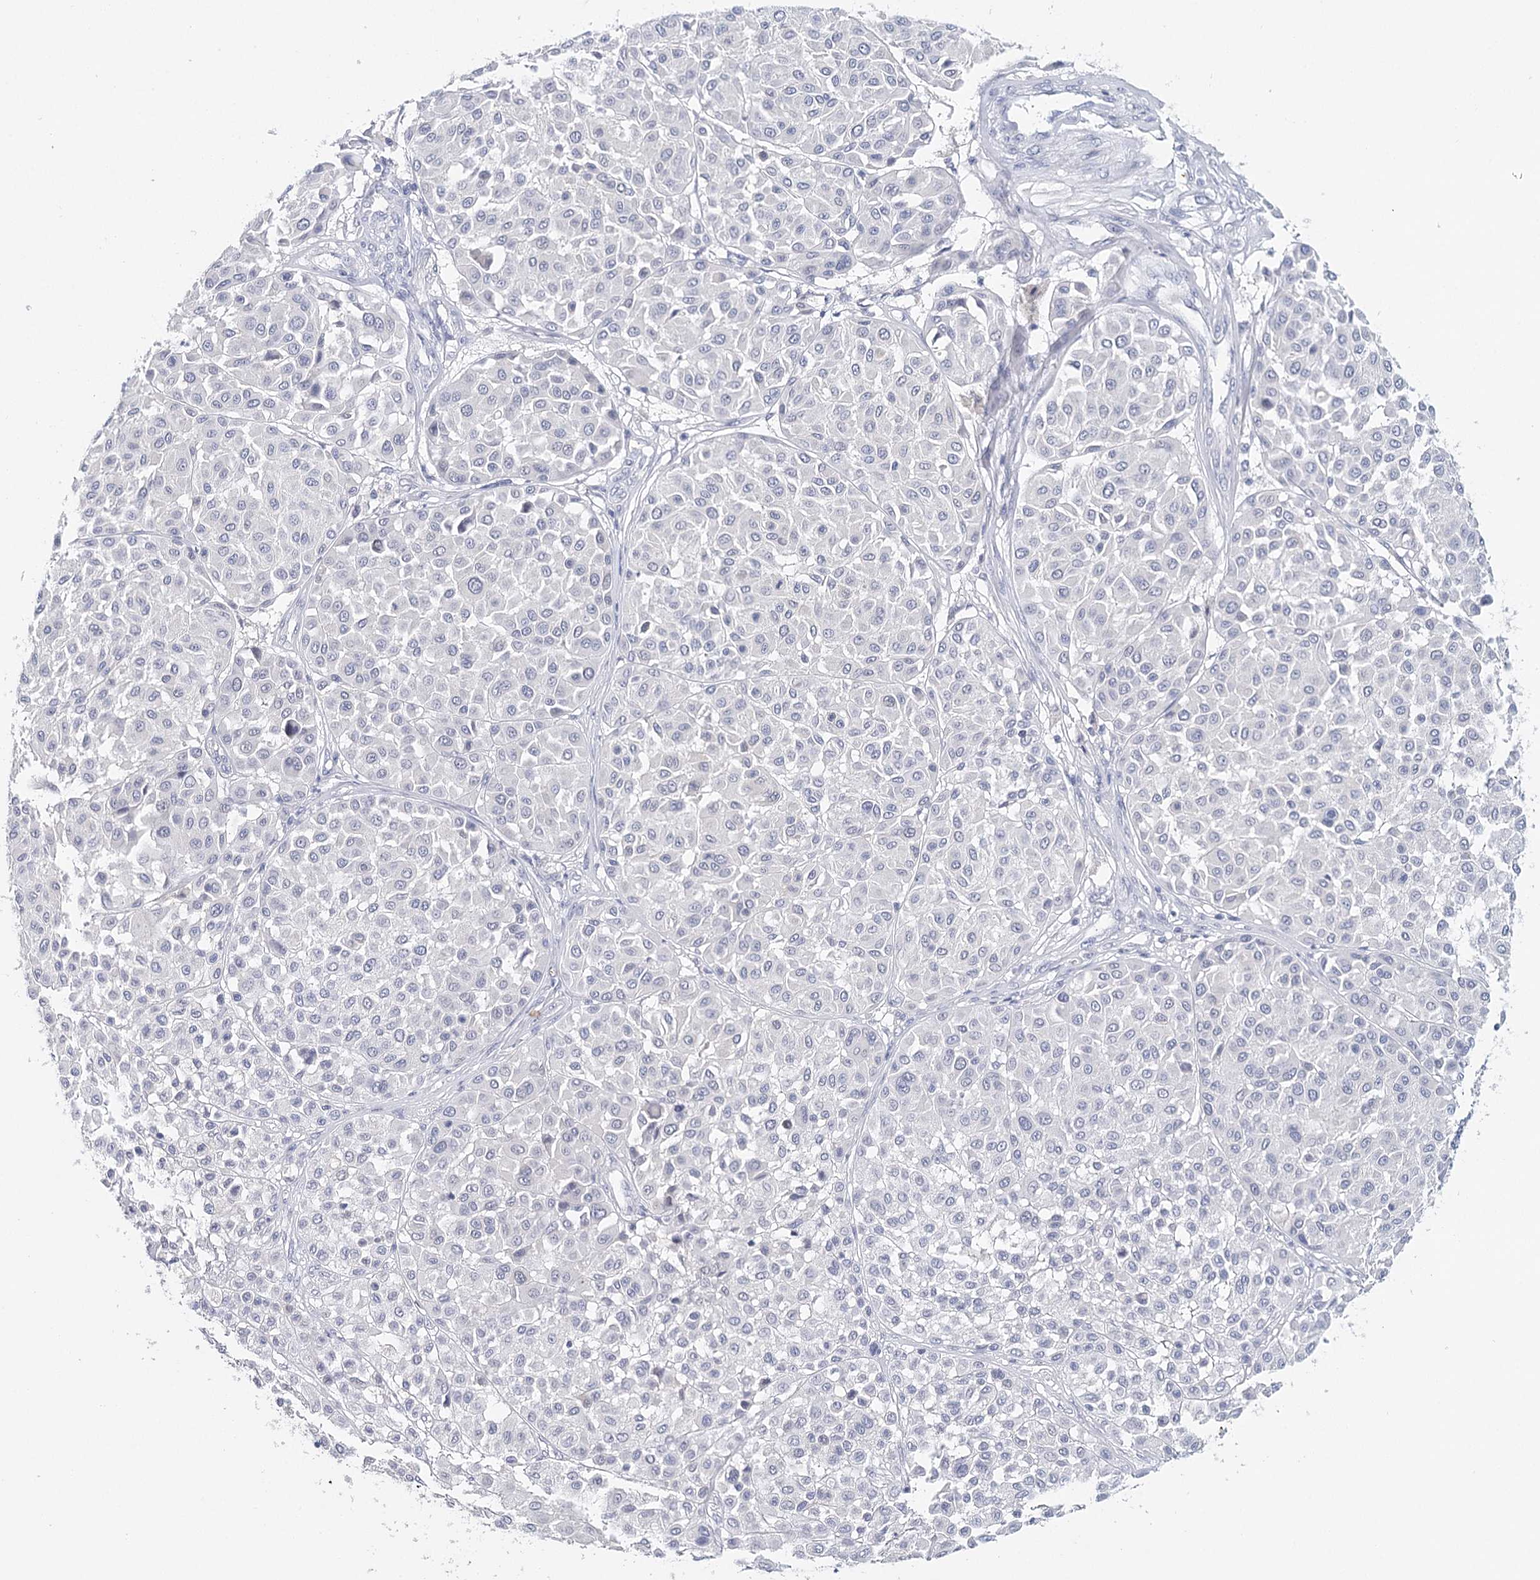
{"staining": {"intensity": "negative", "quantity": "none", "location": "none"}, "tissue": "melanoma", "cell_type": "Tumor cells", "image_type": "cancer", "snomed": [{"axis": "morphology", "description": "Malignant melanoma, Metastatic site"}, {"axis": "topography", "description": "Soft tissue"}], "caption": "Immunohistochemical staining of melanoma shows no significant expression in tumor cells.", "gene": "HSPA4L", "patient": {"sex": "male", "age": 41}}